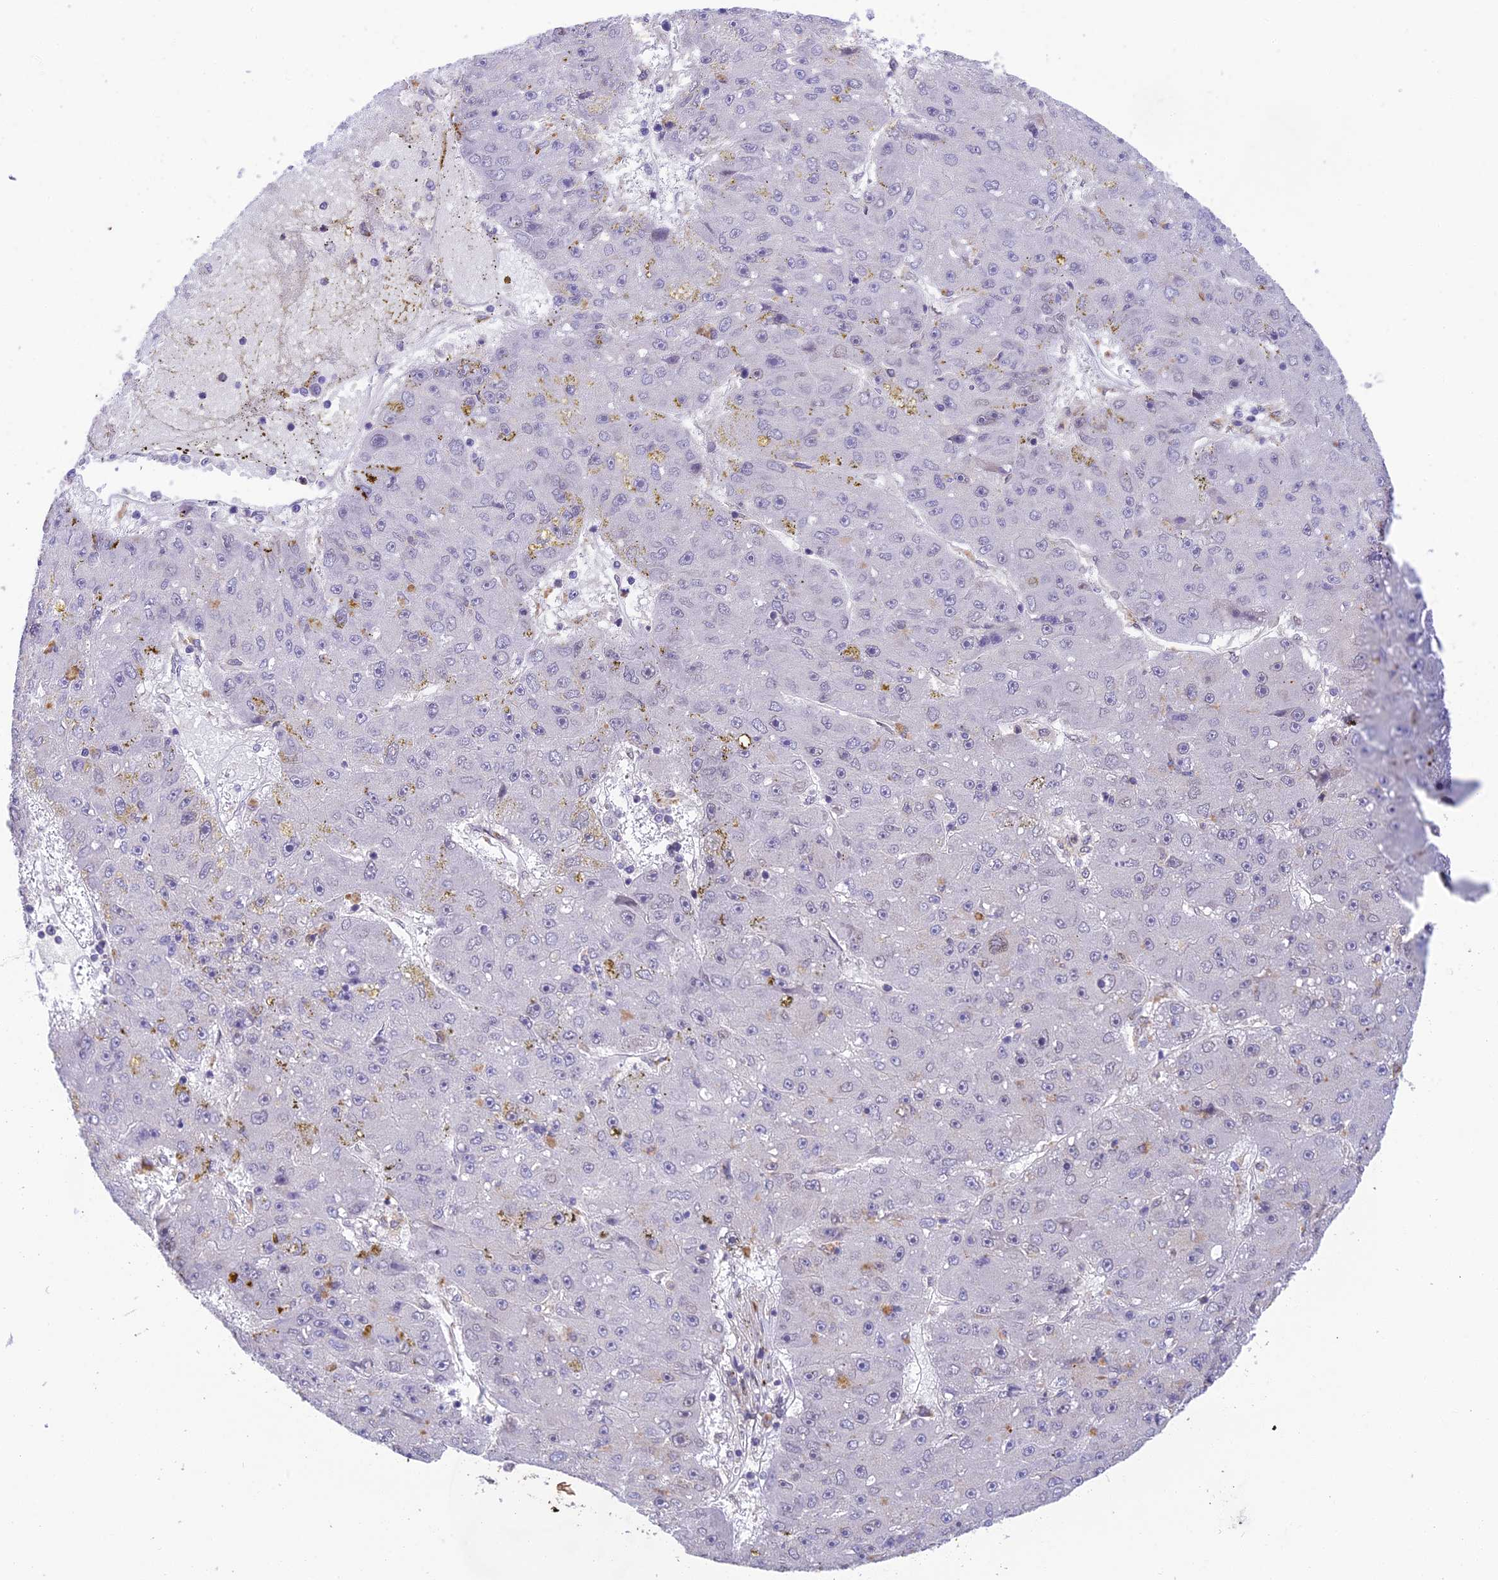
{"staining": {"intensity": "negative", "quantity": "none", "location": "none"}, "tissue": "liver cancer", "cell_type": "Tumor cells", "image_type": "cancer", "snomed": [{"axis": "morphology", "description": "Carcinoma, Hepatocellular, NOS"}, {"axis": "topography", "description": "Liver"}], "caption": "Human liver cancer (hepatocellular carcinoma) stained for a protein using immunohistochemistry (IHC) exhibits no expression in tumor cells.", "gene": "BMT2", "patient": {"sex": "male", "age": 67}}